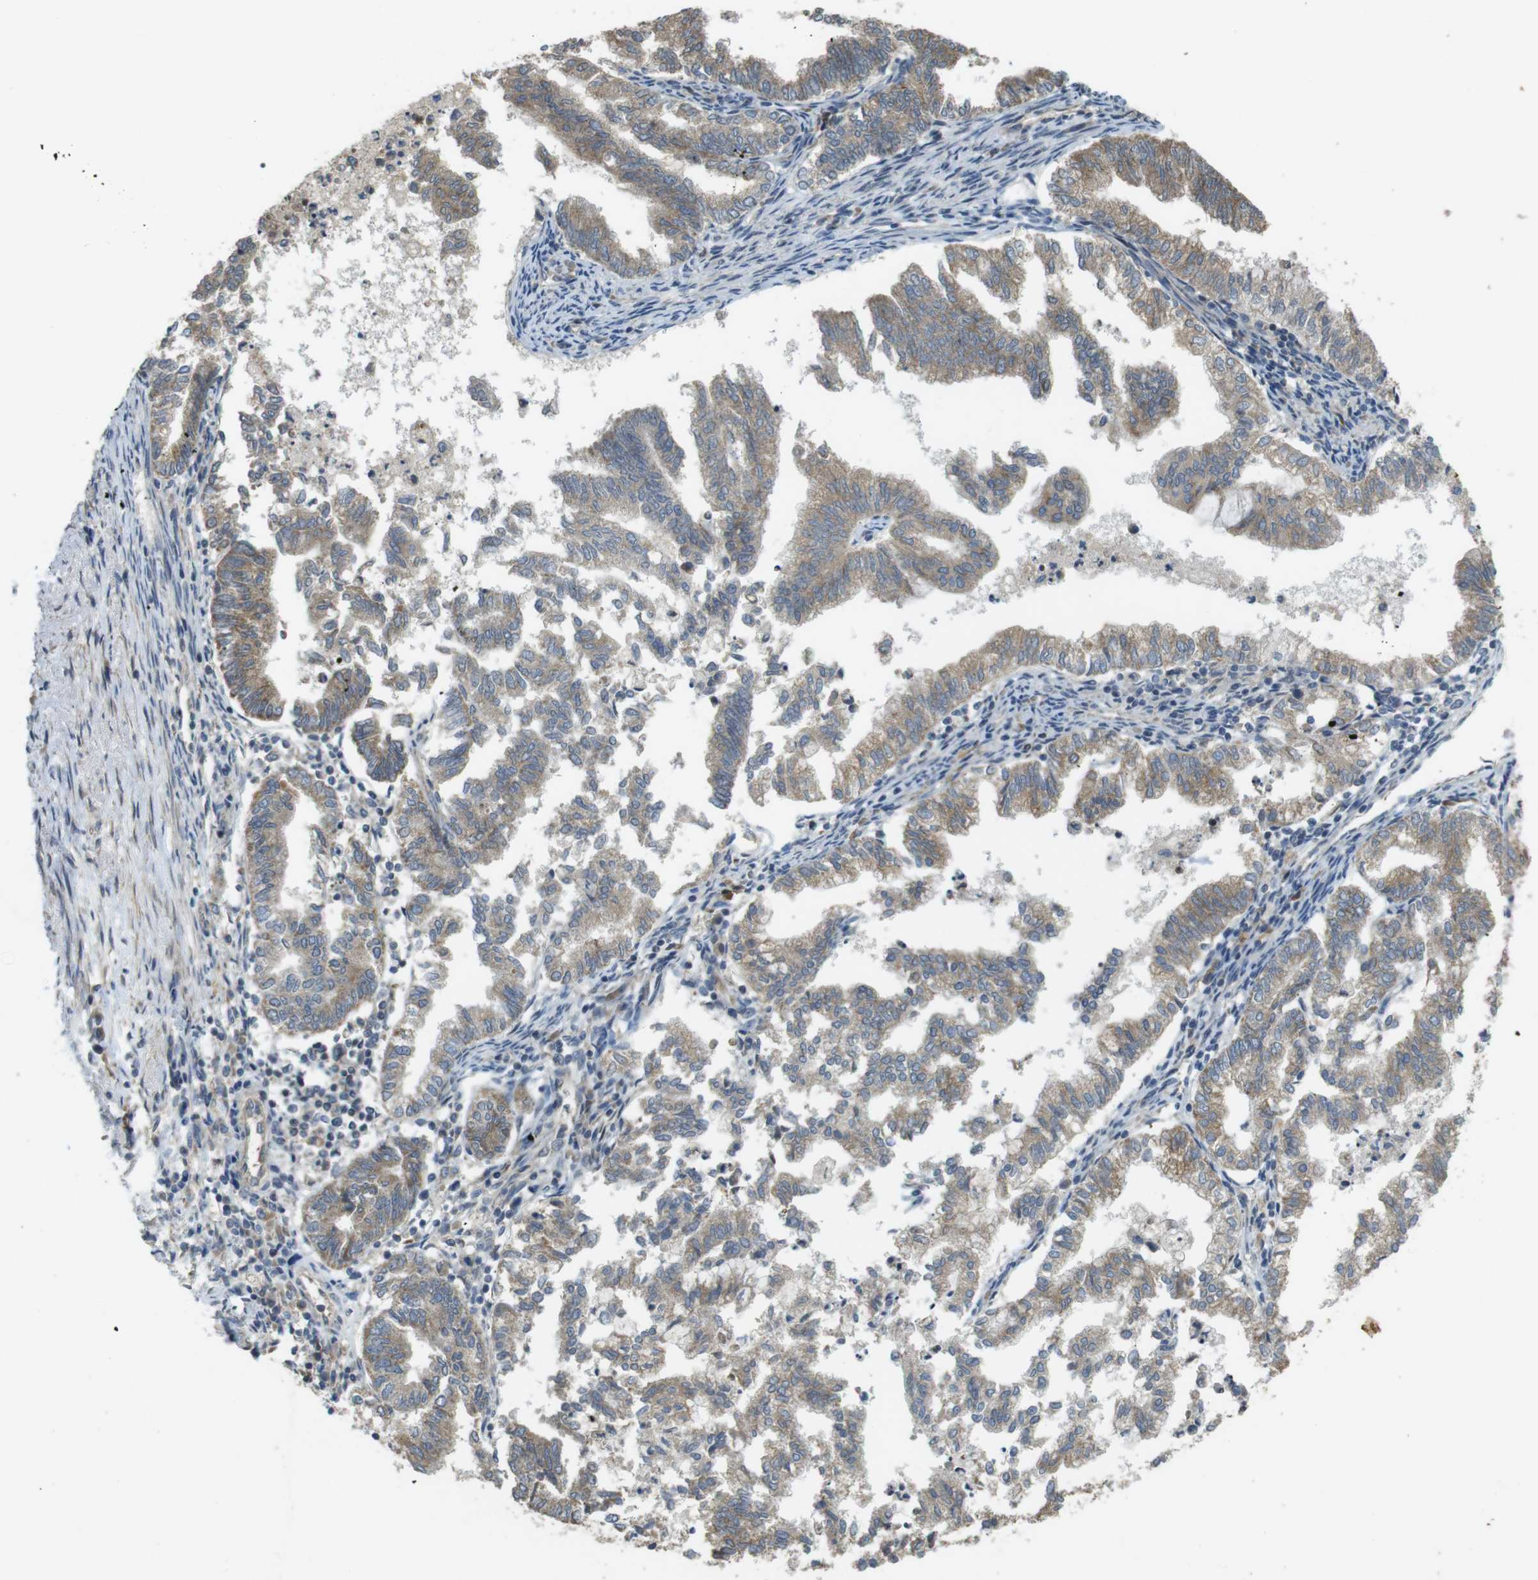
{"staining": {"intensity": "weak", "quantity": ">75%", "location": "cytoplasmic/membranous"}, "tissue": "endometrial cancer", "cell_type": "Tumor cells", "image_type": "cancer", "snomed": [{"axis": "morphology", "description": "Necrosis, NOS"}, {"axis": "morphology", "description": "Adenocarcinoma, NOS"}, {"axis": "topography", "description": "Endometrium"}], "caption": "Endometrial cancer stained with a protein marker demonstrates weak staining in tumor cells.", "gene": "CLTC", "patient": {"sex": "female", "age": 79}}